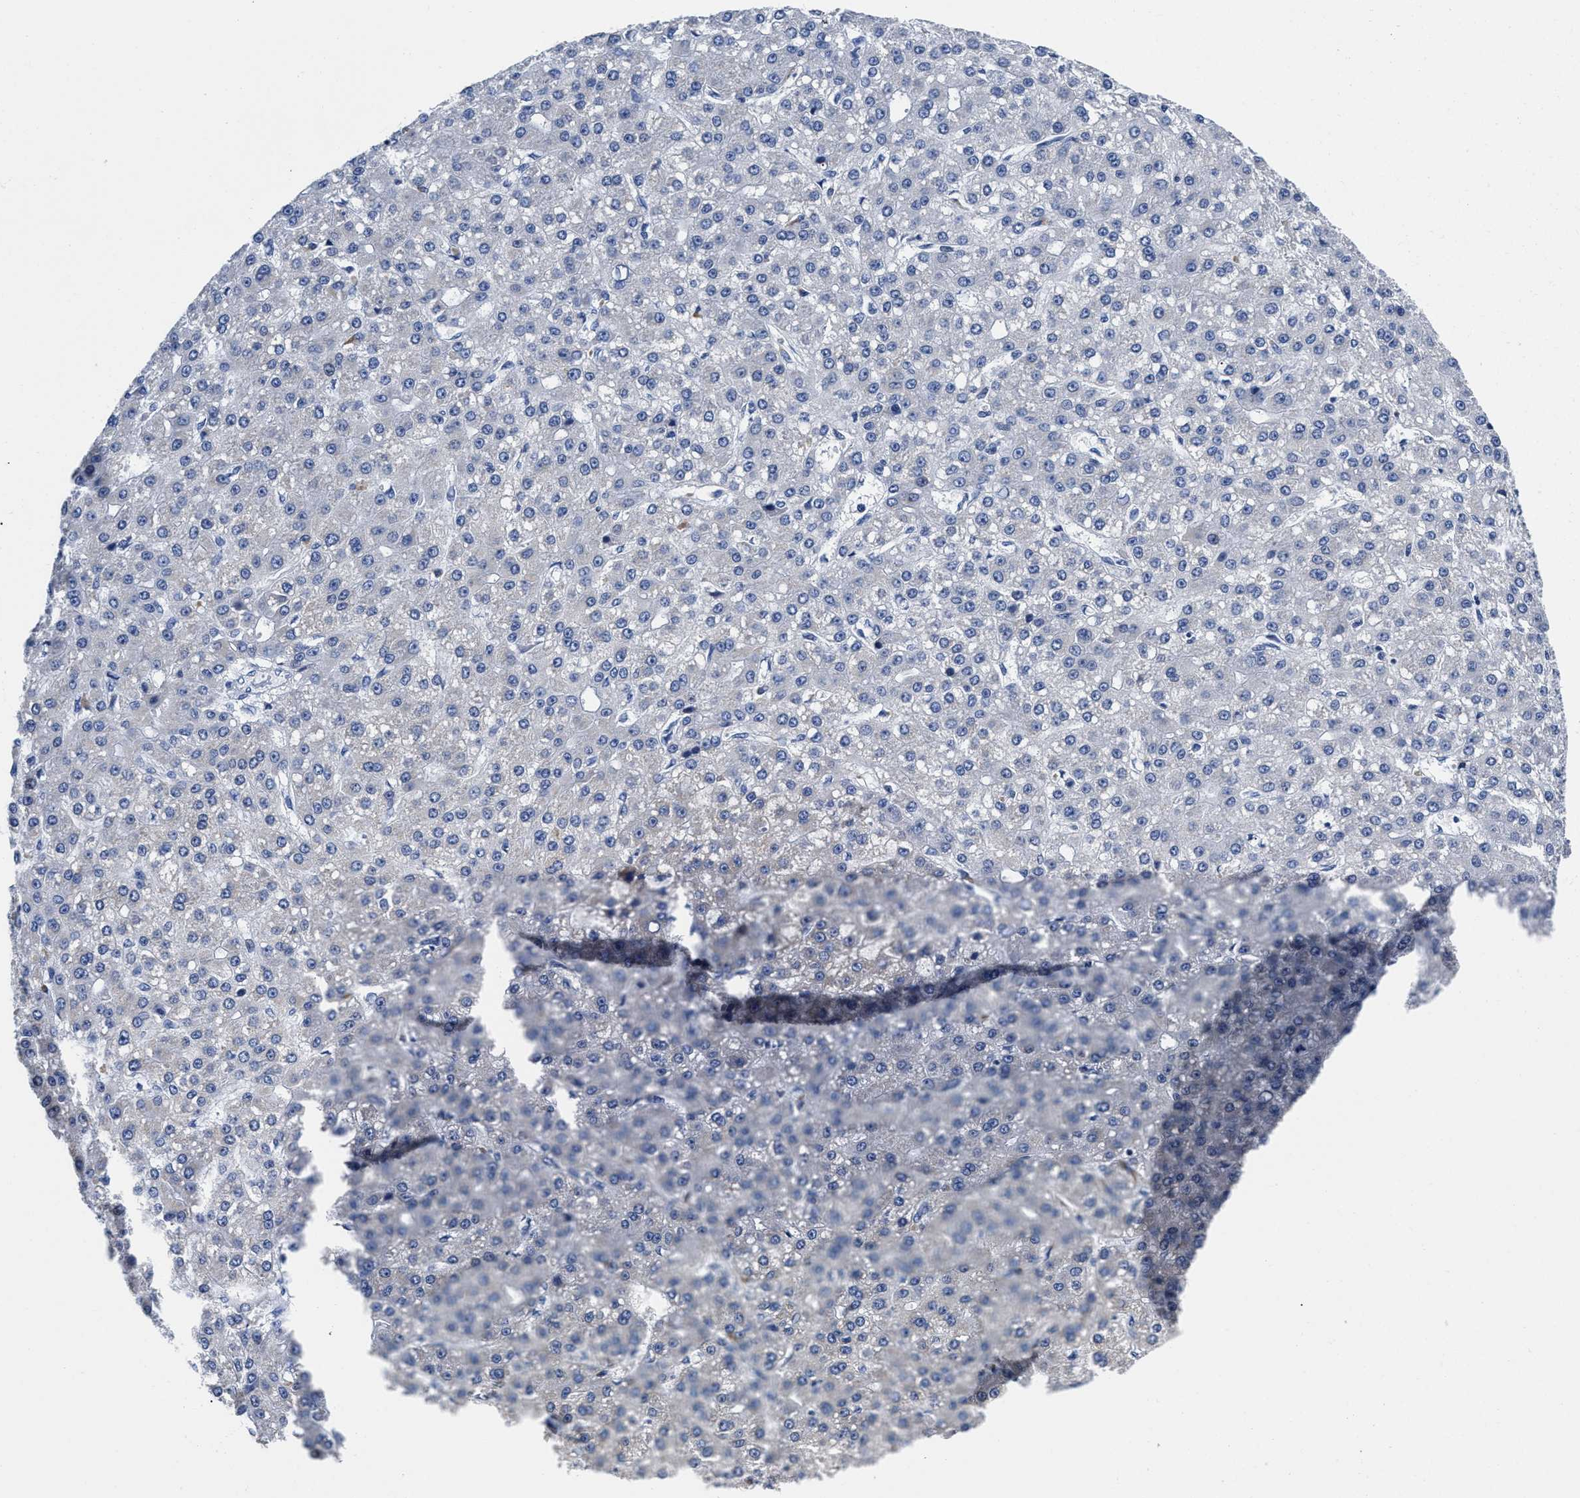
{"staining": {"intensity": "negative", "quantity": "none", "location": "none"}, "tissue": "liver cancer", "cell_type": "Tumor cells", "image_type": "cancer", "snomed": [{"axis": "morphology", "description": "Carcinoma, Hepatocellular, NOS"}, {"axis": "topography", "description": "Liver"}], "caption": "Tumor cells are negative for protein expression in human hepatocellular carcinoma (liver).", "gene": "SLC35F1", "patient": {"sex": "male", "age": 67}}